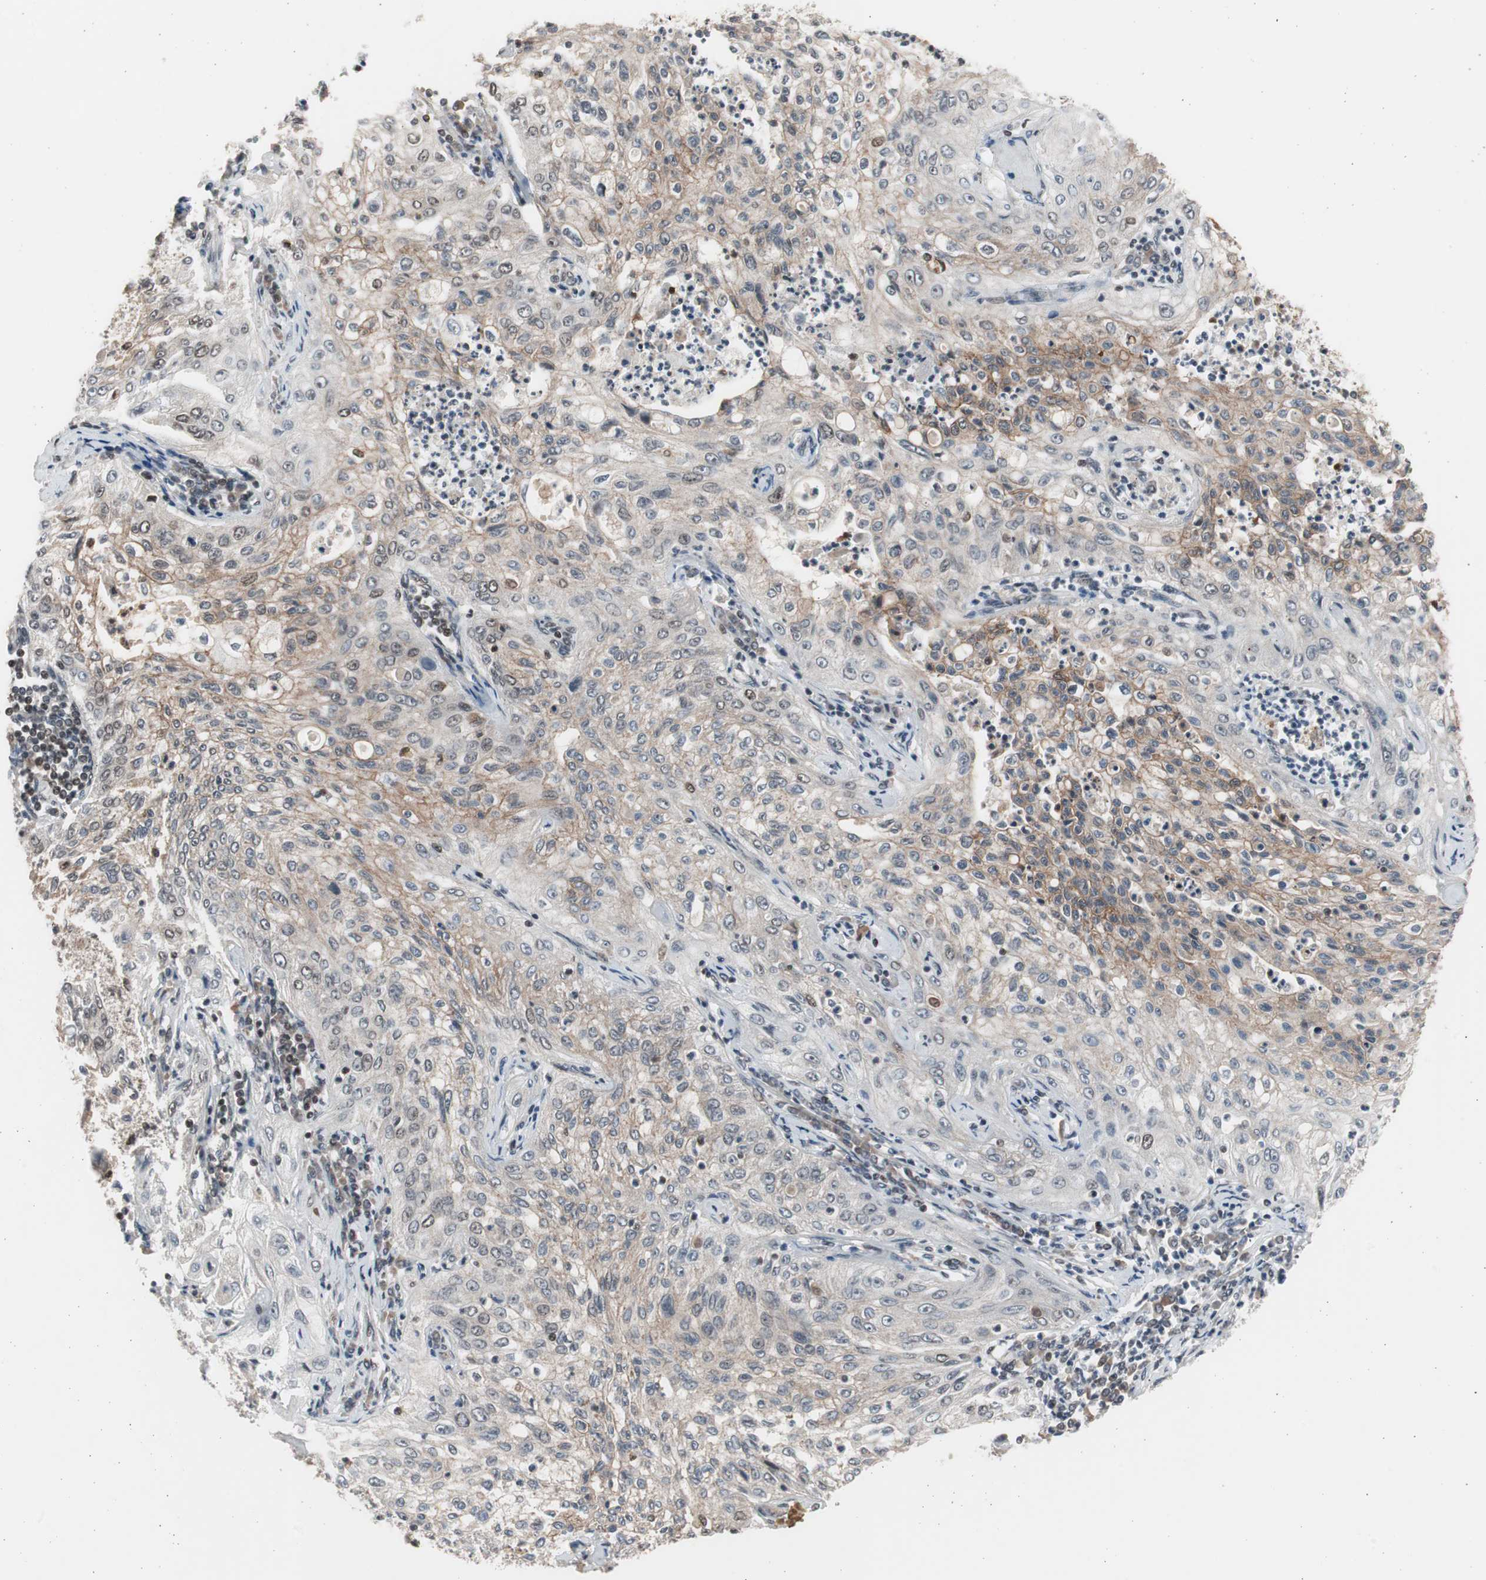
{"staining": {"intensity": "moderate", "quantity": "25%-75%", "location": "cytoplasmic/membranous,nuclear"}, "tissue": "lung cancer", "cell_type": "Tumor cells", "image_type": "cancer", "snomed": [{"axis": "morphology", "description": "Inflammation, NOS"}, {"axis": "morphology", "description": "Squamous cell carcinoma, NOS"}, {"axis": "topography", "description": "Lymph node"}, {"axis": "topography", "description": "Soft tissue"}, {"axis": "topography", "description": "Lung"}], "caption": "Moderate cytoplasmic/membranous and nuclear expression is present in about 25%-75% of tumor cells in lung cancer (squamous cell carcinoma). (DAB (3,3'-diaminobenzidine) = brown stain, brightfield microscopy at high magnification).", "gene": "RPA1", "patient": {"sex": "male", "age": 66}}